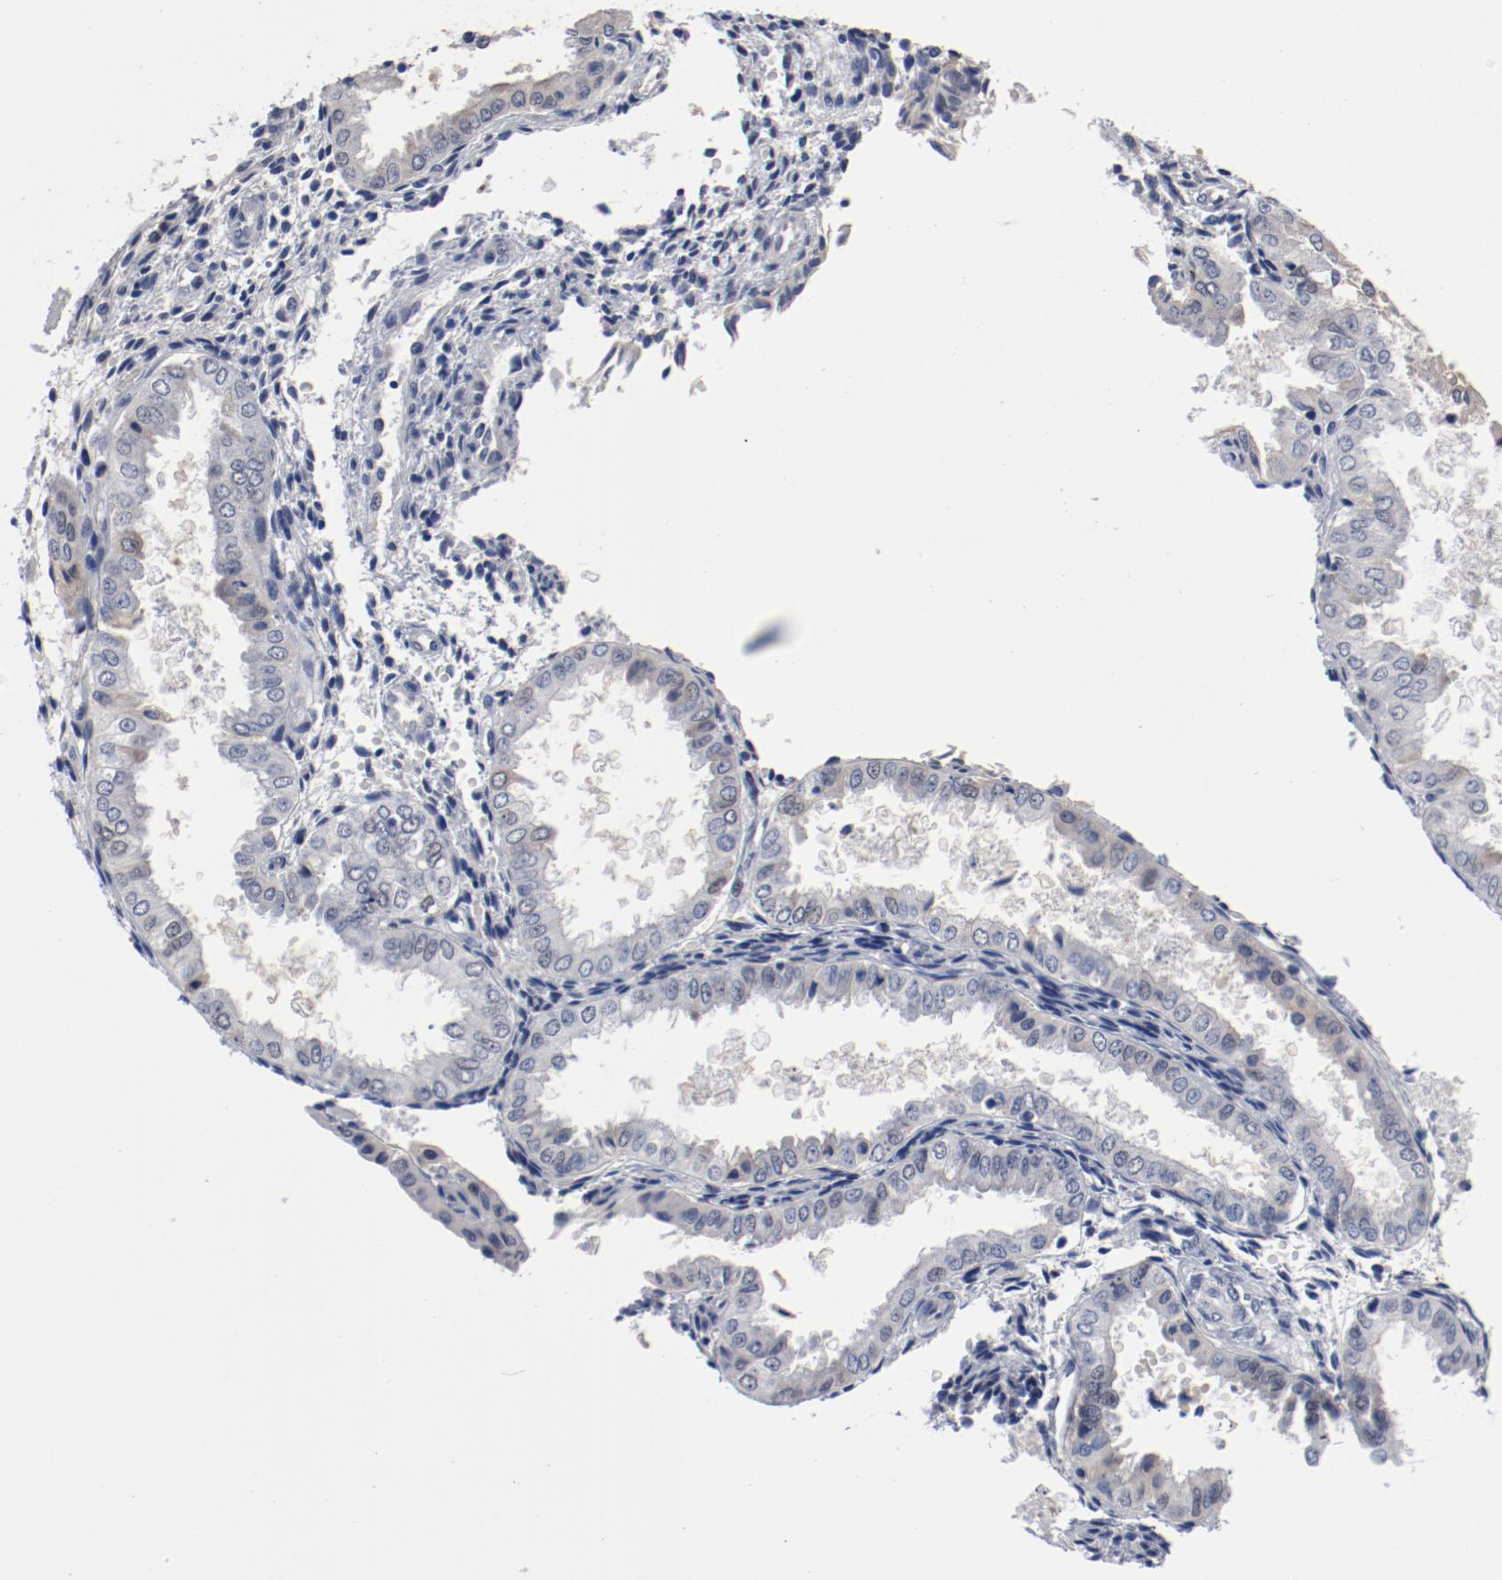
{"staining": {"intensity": "negative", "quantity": "none", "location": "none"}, "tissue": "endometrium", "cell_type": "Cells in endometrial stroma", "image_type": "normal", "snomed": [{"axis": "morphology", "description": "Normal tissue, NOS"}, {"axis": "topography", "description": "Endometrium"}], "caption": "This is a photomicrograph of immunohistochemistry (IHC) staining of benign endometrium, which shows no expression in cells in endometrial stroma. Brightfield microscopy of immunohistochemistry stained with DAB (3,3'-diaminobenzidine) (brown) and hematoxylin (blue), captured at high magnification.", "gene": "ANKLE2", "patient": {"sex": "female", "age": 33}}